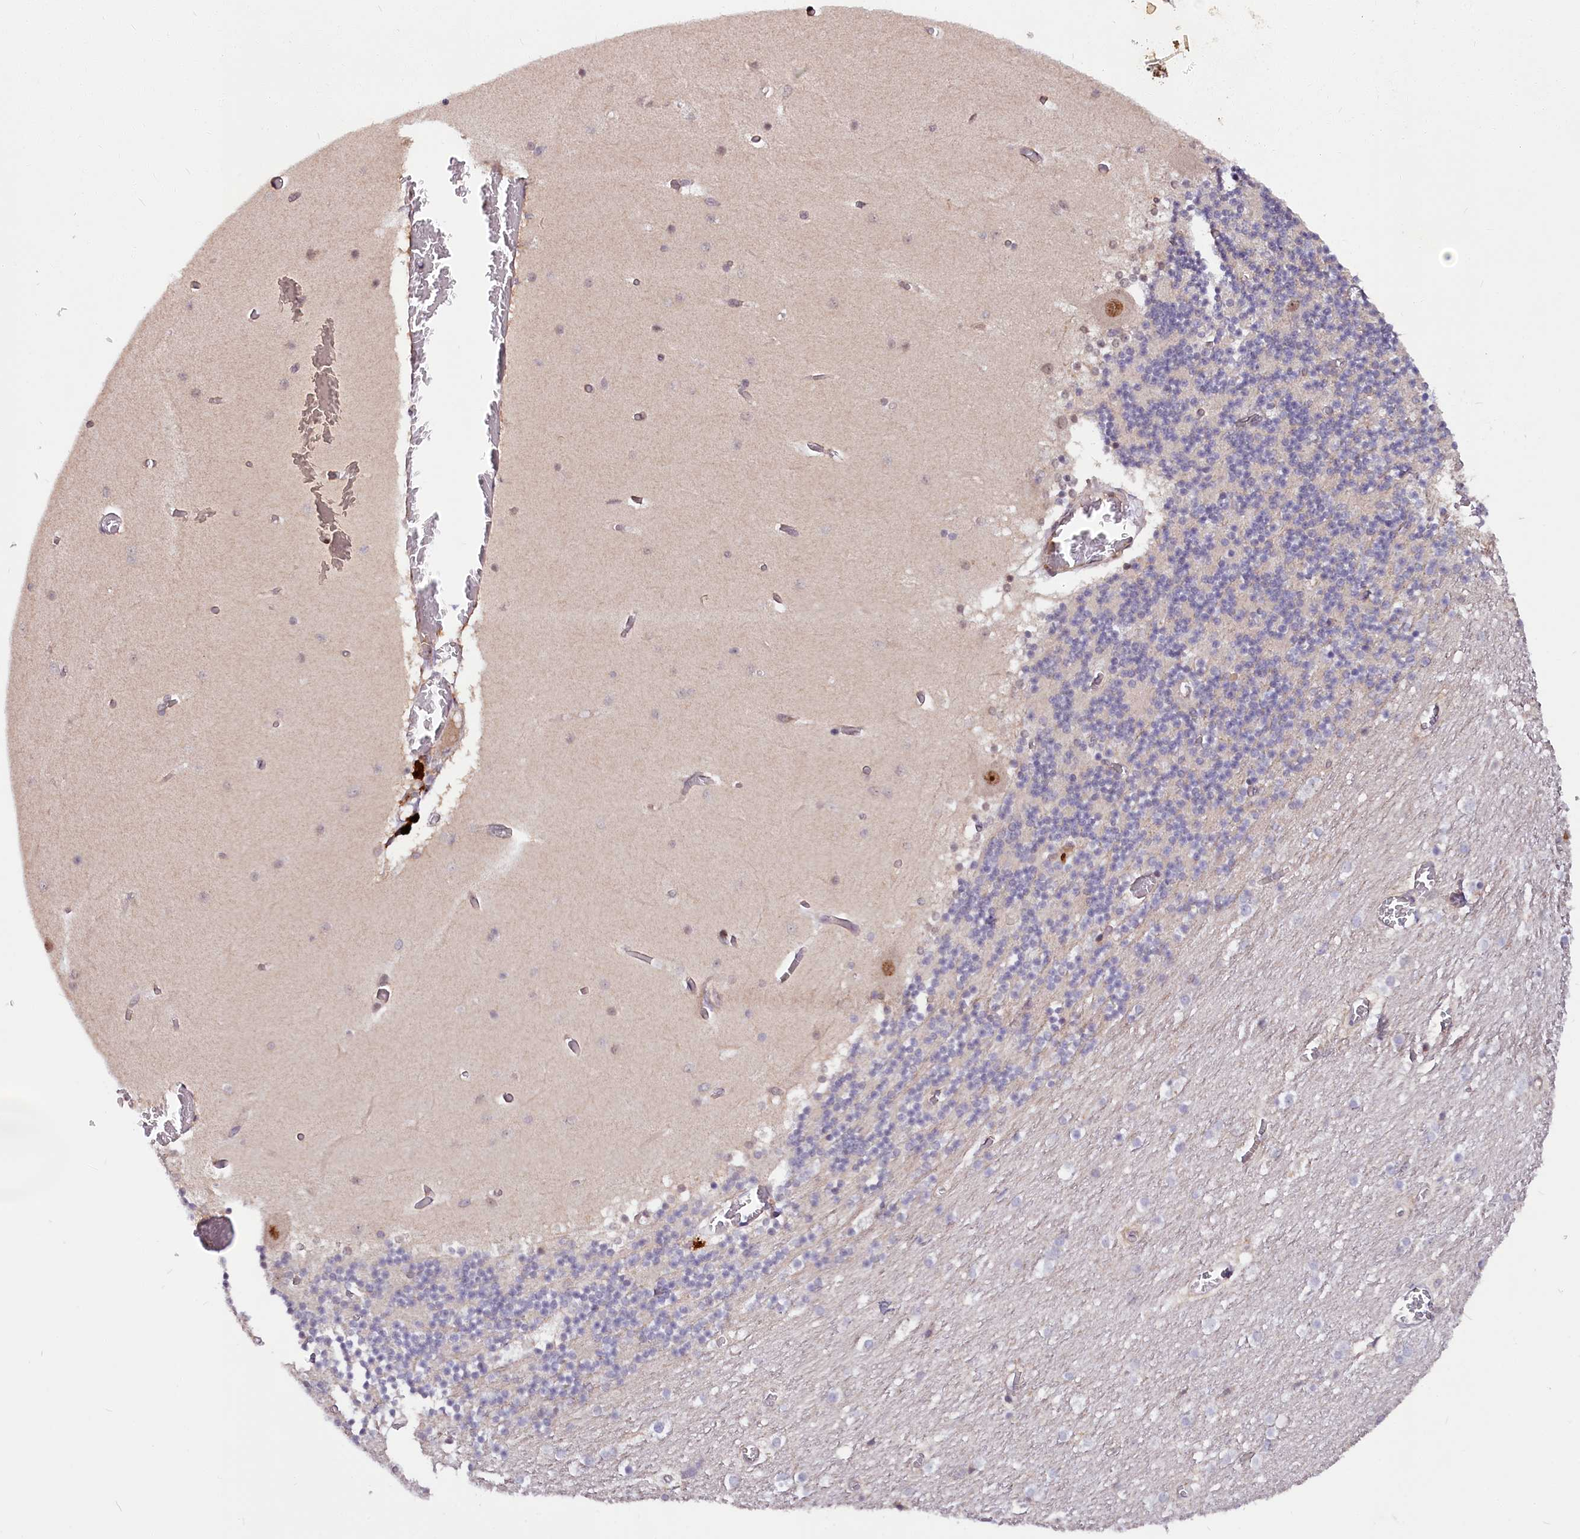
{"staining": {"intensity": "weak", "quantity": "<25%", "location": "cytoplasmic/membranous"}, "tissue": "cerebellum", "cell_type": "Cells in granular layer", "image_type": "normal", "snomed": [{"axis": "morphology", "description": "Normal tissue, NOS"}, {"axis": "topography", "description": "Cerebellum"}], "caption": "Immunohistochemistry (IHC) photomicrograph of normal cerebellum stained for a protein (brown), which exhibits no positivity in cells in granular layer.", "gene": "N4BP2L1", "patient": {"sex": "female", "age": 28}}